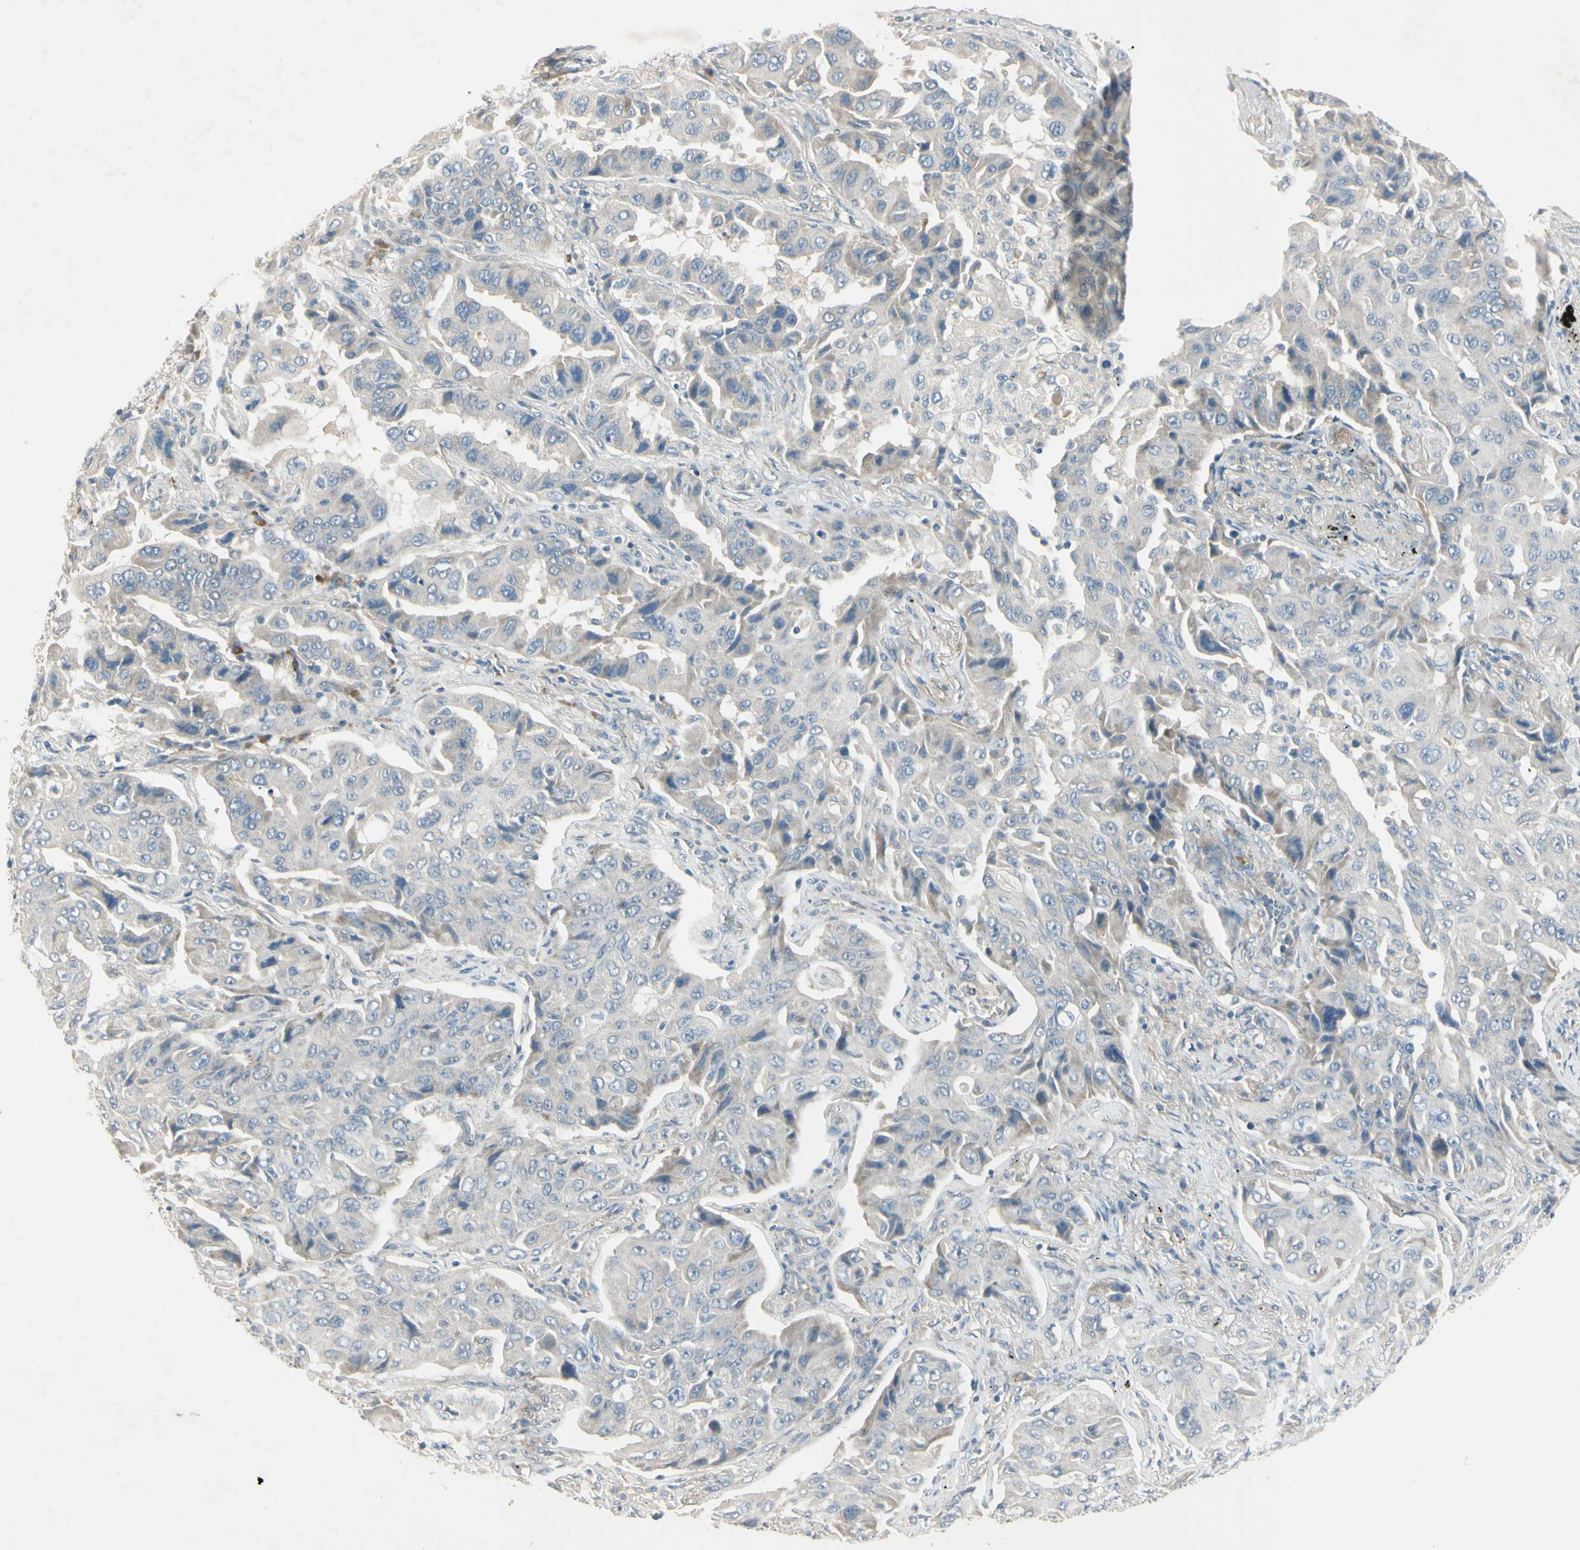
{"staining": {"intensity": "negative", "quantity": "none", "location": "none"}, "tissue": "lung cancer", "cell_type": "Tumor cells", "image_type": "cancer", "snomed": [{"axis": "morphology", "description": "Adenocarcinoma, NOS"}, {"axis": "topography", "description": "Lung"}], "caption": "Tumor cells are negative for brown protein staining in adenocarcinoma (lung).", "gene": "AATK", "patient": {"sex": "female", "age": 65}}